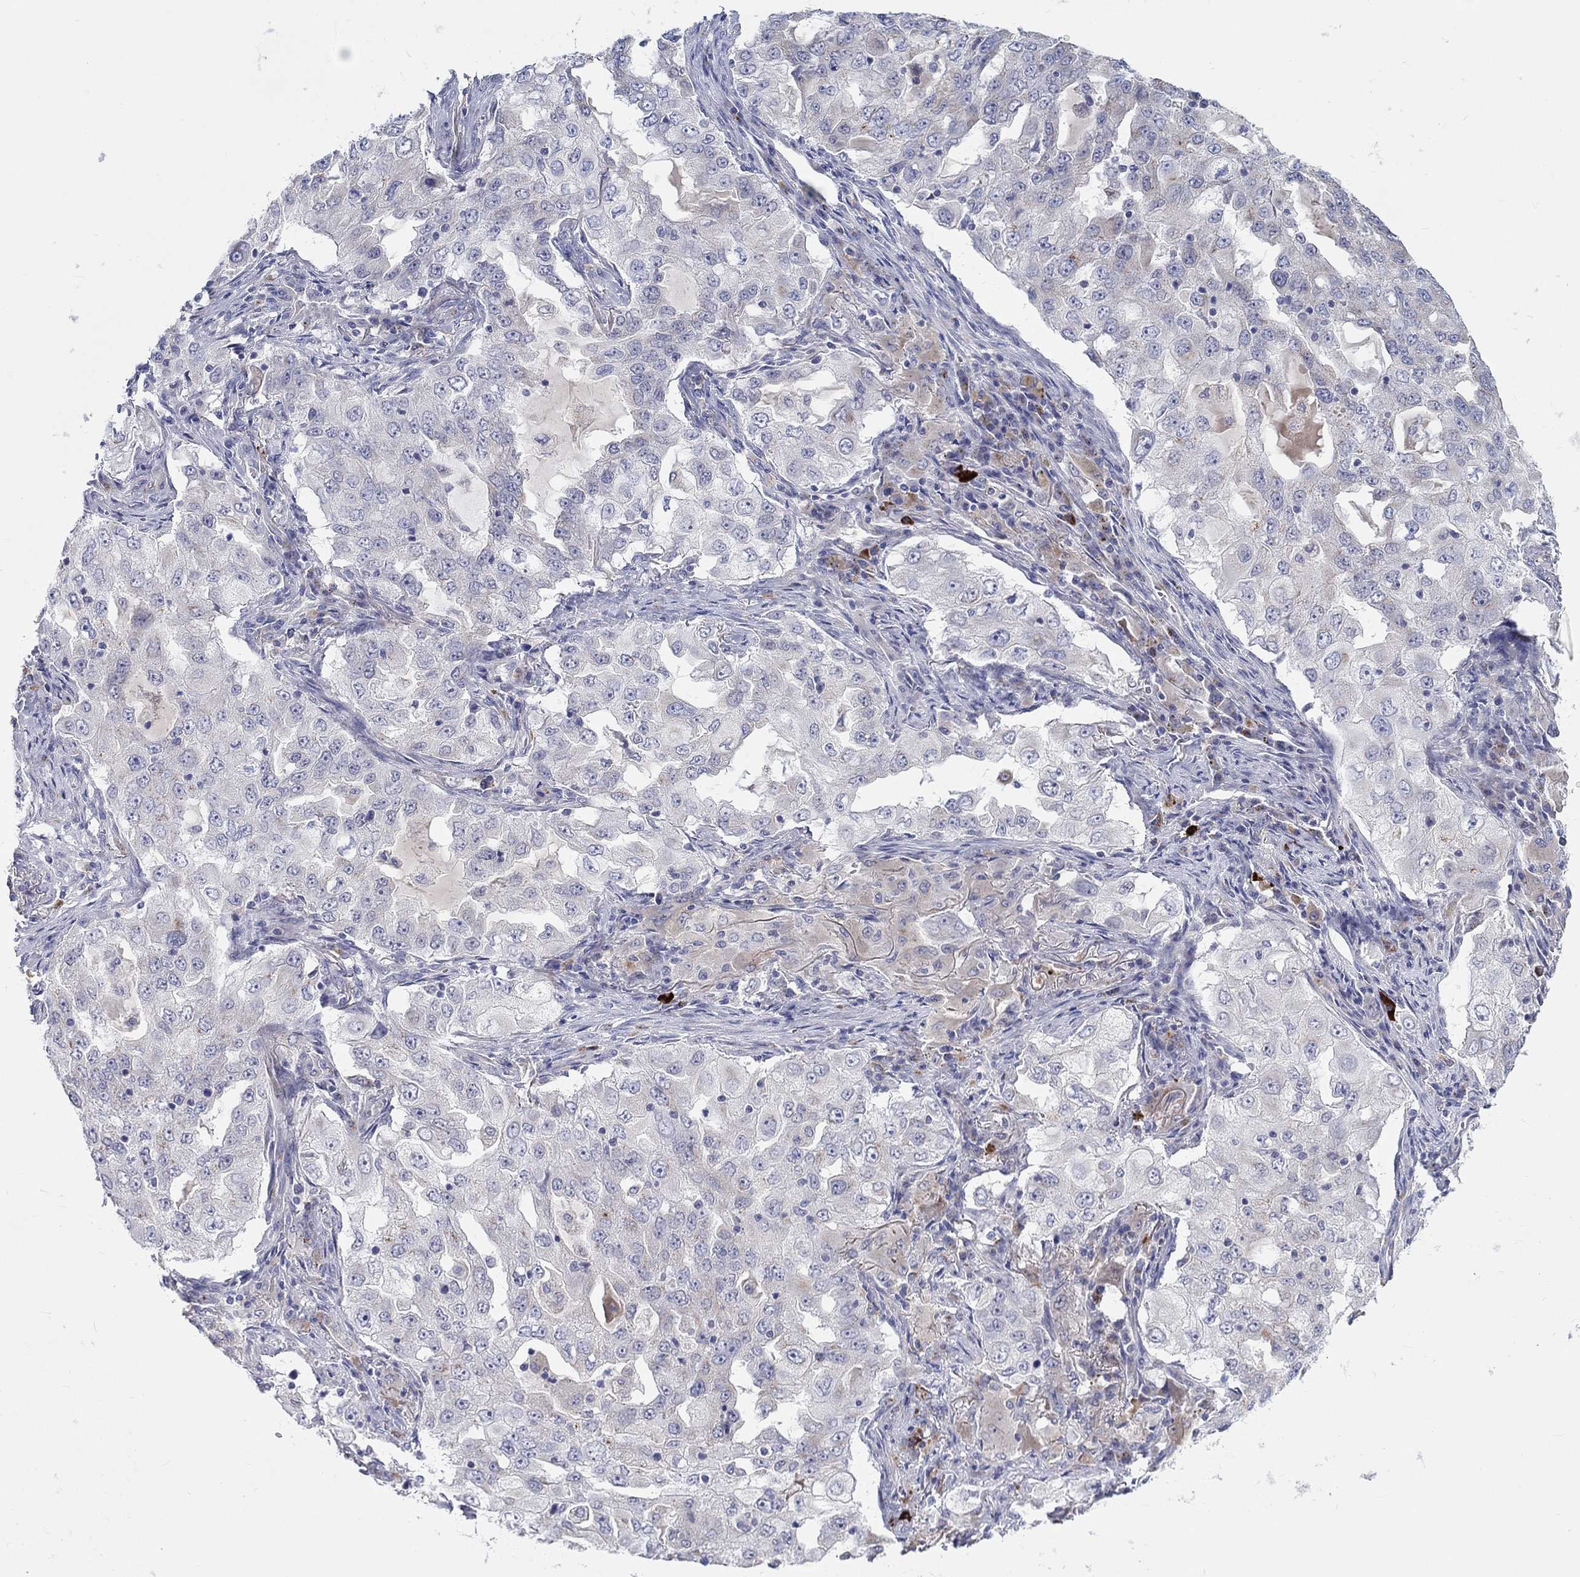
{"staining": {"intensity": "weak", "quantity": "25%-75%", "location": "cytoplasmic/membranous"}, "tissue": "lung cancer", "cell_type": "Tumor cells", "image_type": "cancer", "snomed": [{"axis": "morphology", "description": "Adenocarcinoma, NOS"}, {"axis": "topography", "description": "Lung"}], "caption": "Immunohistochemistry (IHC) (DAB (3,3'-diaminobenzidine)) staining of human lung cancer (adenocarcinoma) reveals weak cytoplasmic/membranous protein staining in about 25%-75% of tumor cells.", "gene": "BCO2", "patient": {"sex": "female", "age": 61}}